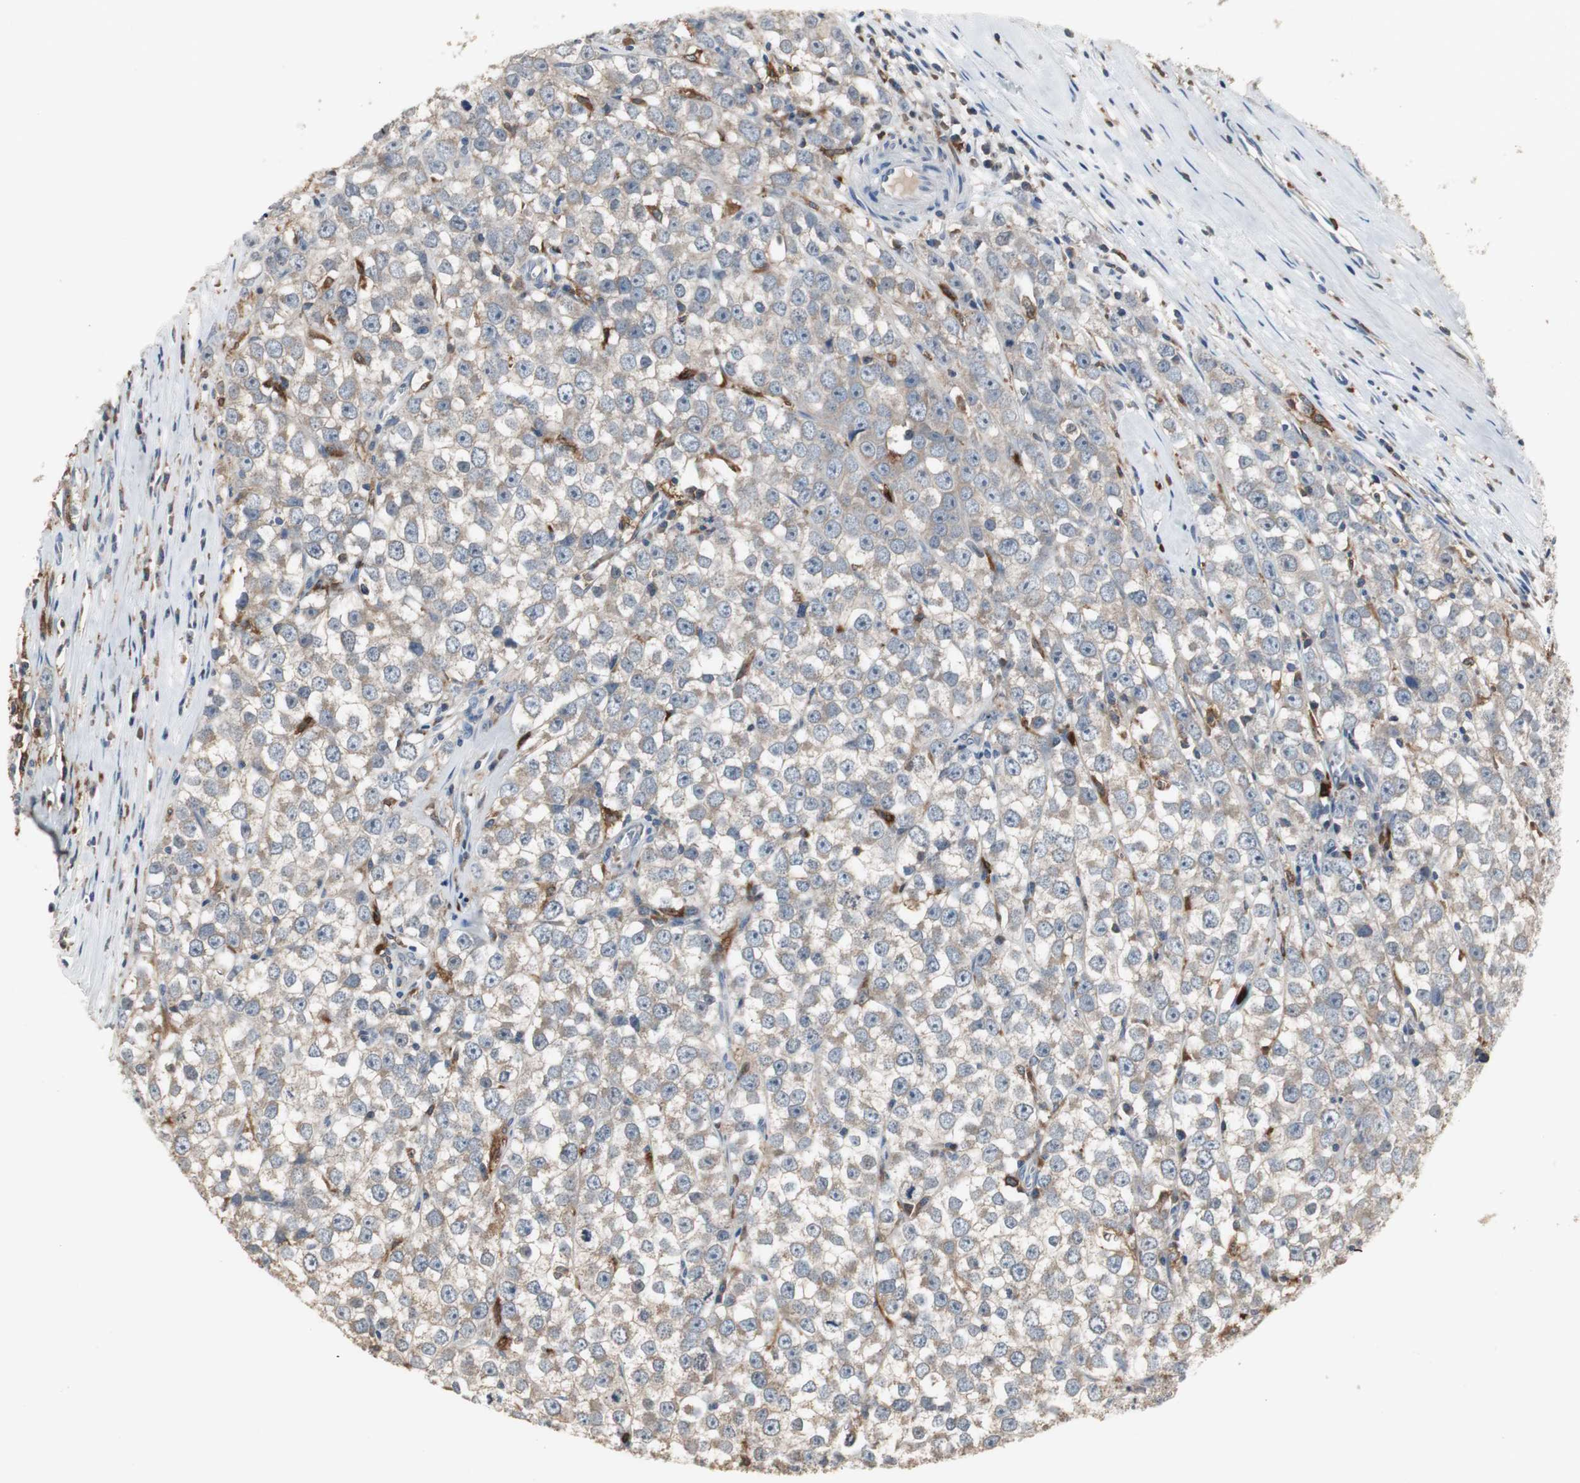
{"staining": {"intensity": "weak", "quantity": ">75%", "location": "cytoplasmic/membranous"}, "tissue": "testis cancer", "cell_type": "Tumor cells", "image_type": "cancer", "snomed": [{"axis": "morphology", "description": "Seminoma, NOS"}, {"axis": "morphology", "description": "Carcinoma, Embryonal, NOS"}, {"axis": "topography", "description": "Testis"}], "caption": "A micrograph of human embryonal carcinoma (testis) stained for a protein displays weak cytoplasmic/membranous brown staining in tumor cells.", "gene": "NCF2", "patient": {"sex": "male", "age": 52}}